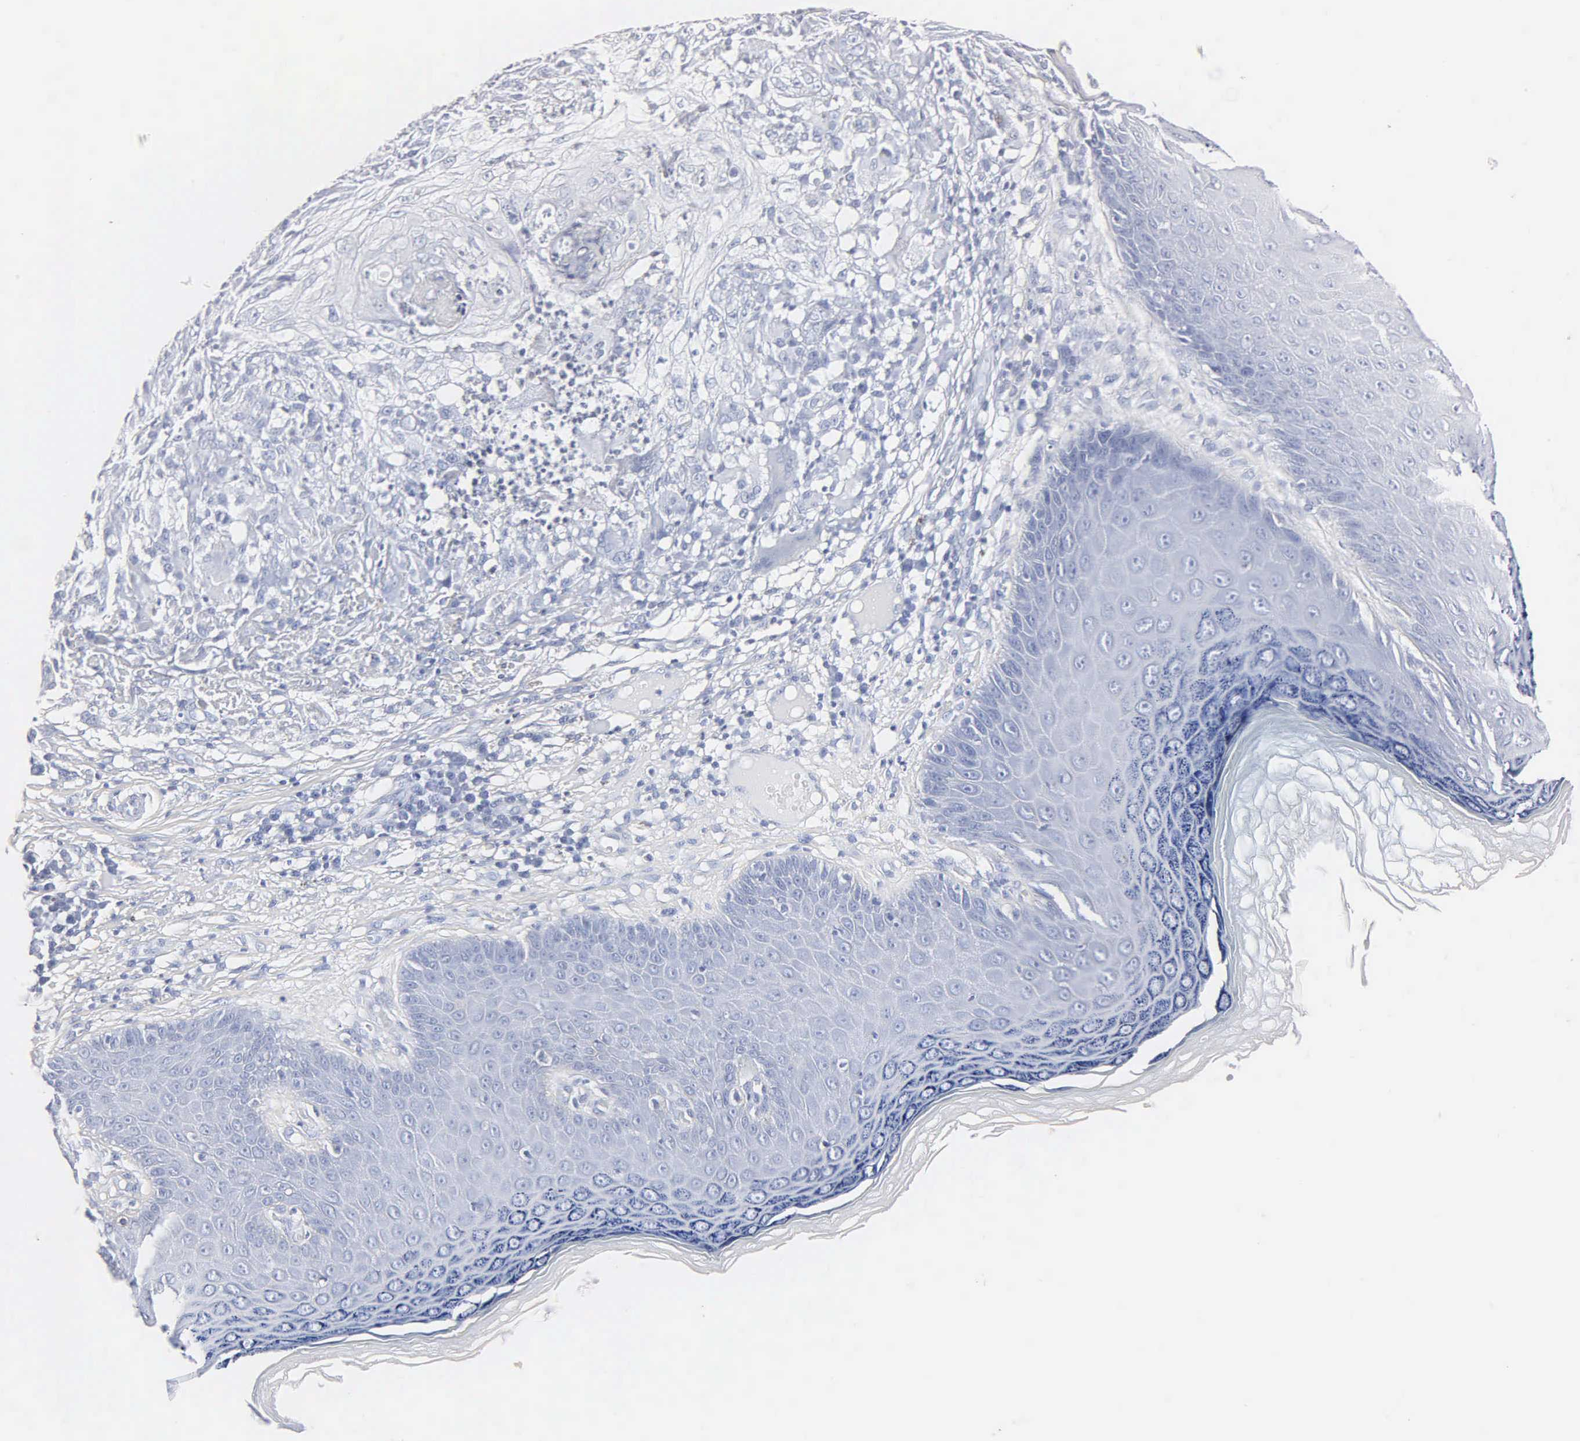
{"staining": {"intensity": "negative", "quantity": "none", "location": "none"}, "tissue": "skin cancer", "cell_type": "Tumor cells", "image_type": "cancer", "snomed": [{"axis": "morphology", "description": "Normal tissue, NOS"}, {"axis": "morphology", "description": "Basal cell carcinoma"}, {"axis": "topography", "description": "Skin"}], "caption": "The immunohistochemistry (IHC) photomicrograph has no significant staining in tumor cells of basal cell carcinoma (skin) tissue.", "gene": "MB", "patient": {"sex": "male", "age": 74}}